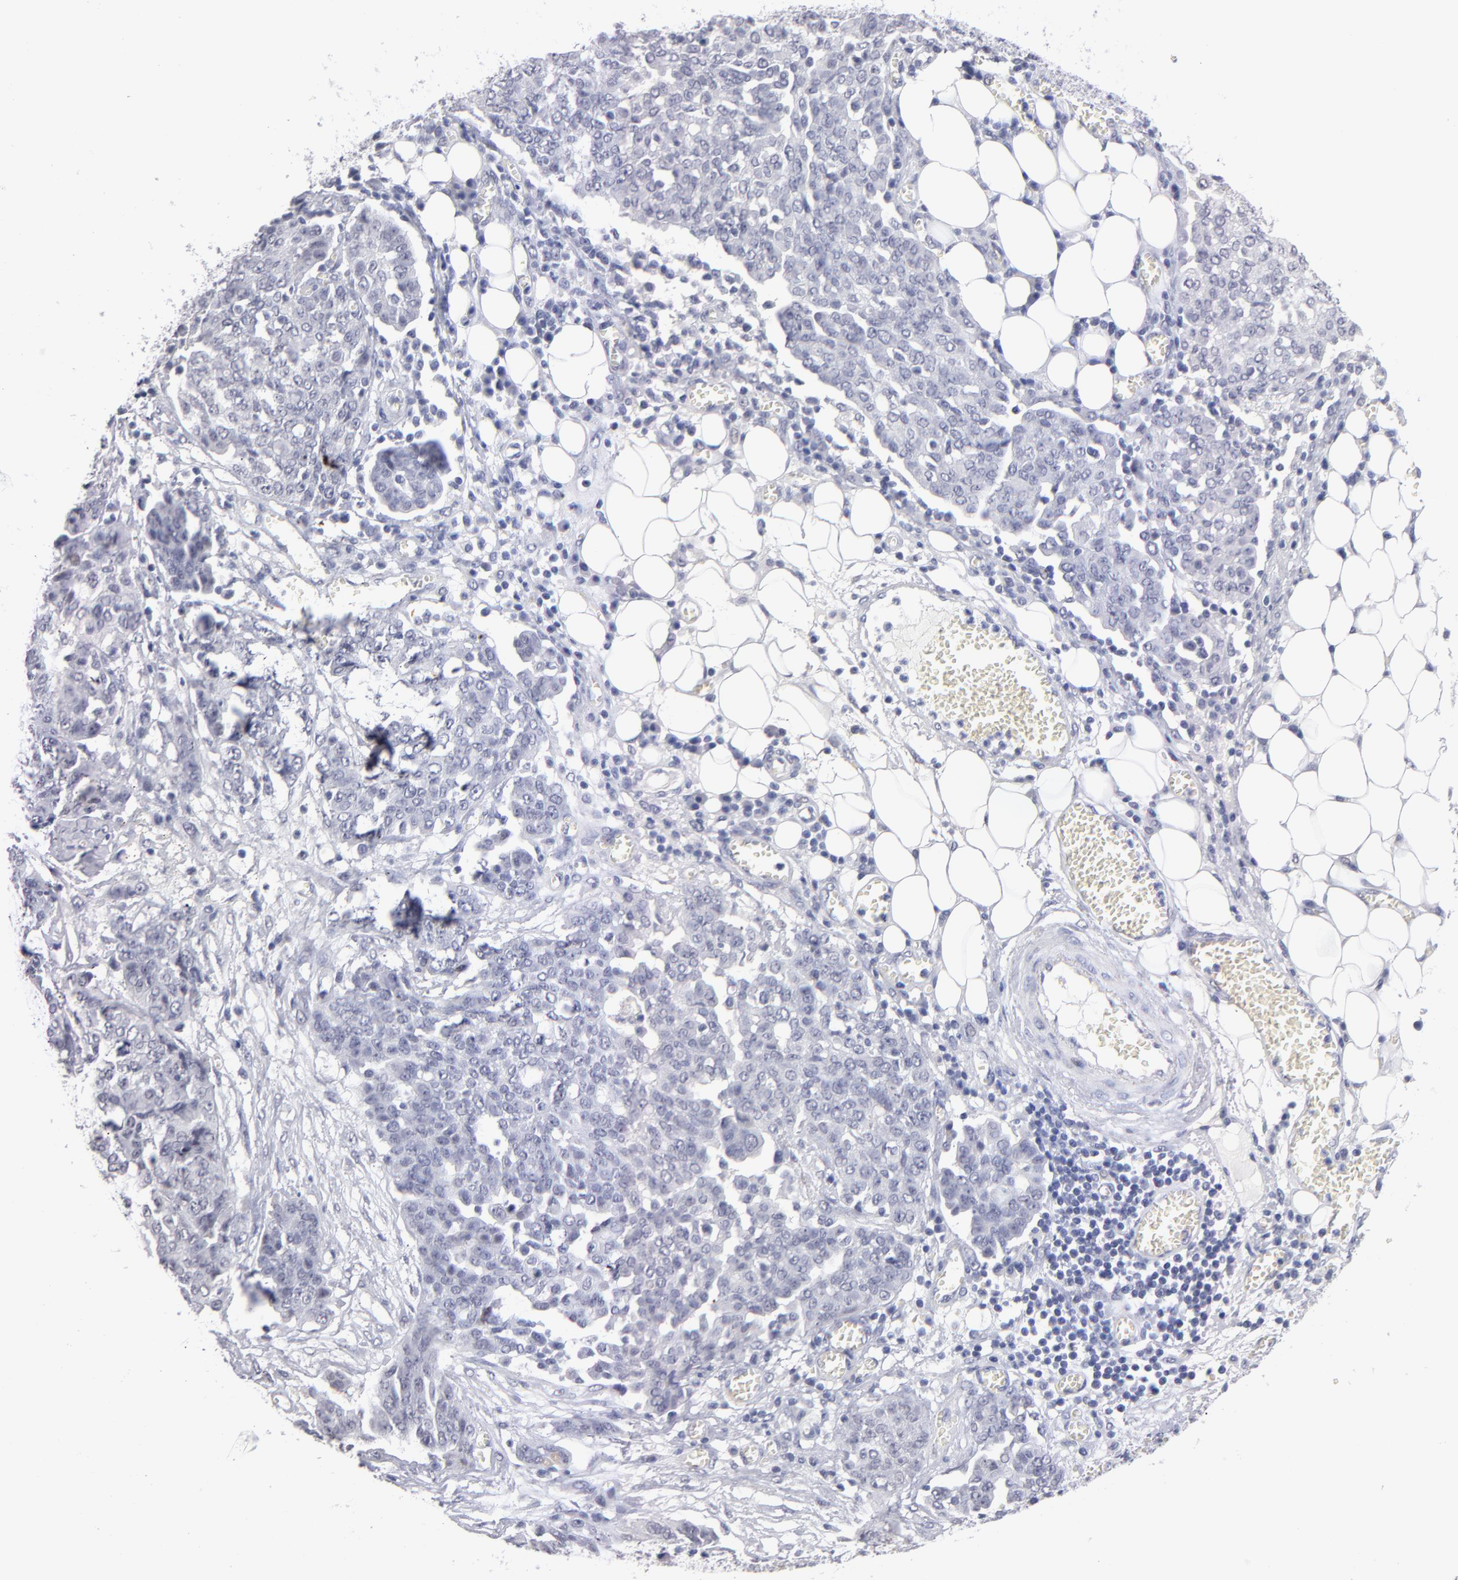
{"staining": {"intensity": "weak", "quantity": "<25%", "location": "nuclear"}, "tissue": "ovarian cancer", "cell_type": "Tumor cells", "image_type": "cancer", "snomed": [{"axis": "morphology", "description": "Cystadenocarcinoma, serous, NOS"}, {"axis": "topography", "description": "Soft tissue"}, {"axis": "topography", "description": "Ovary"}], "caption": "Tumor cells are negative for protein expression in human serous cystadenocarcinoma (ovarian).", "gene": "TEX11", "patient": {"sex": "female", "age": 57}}